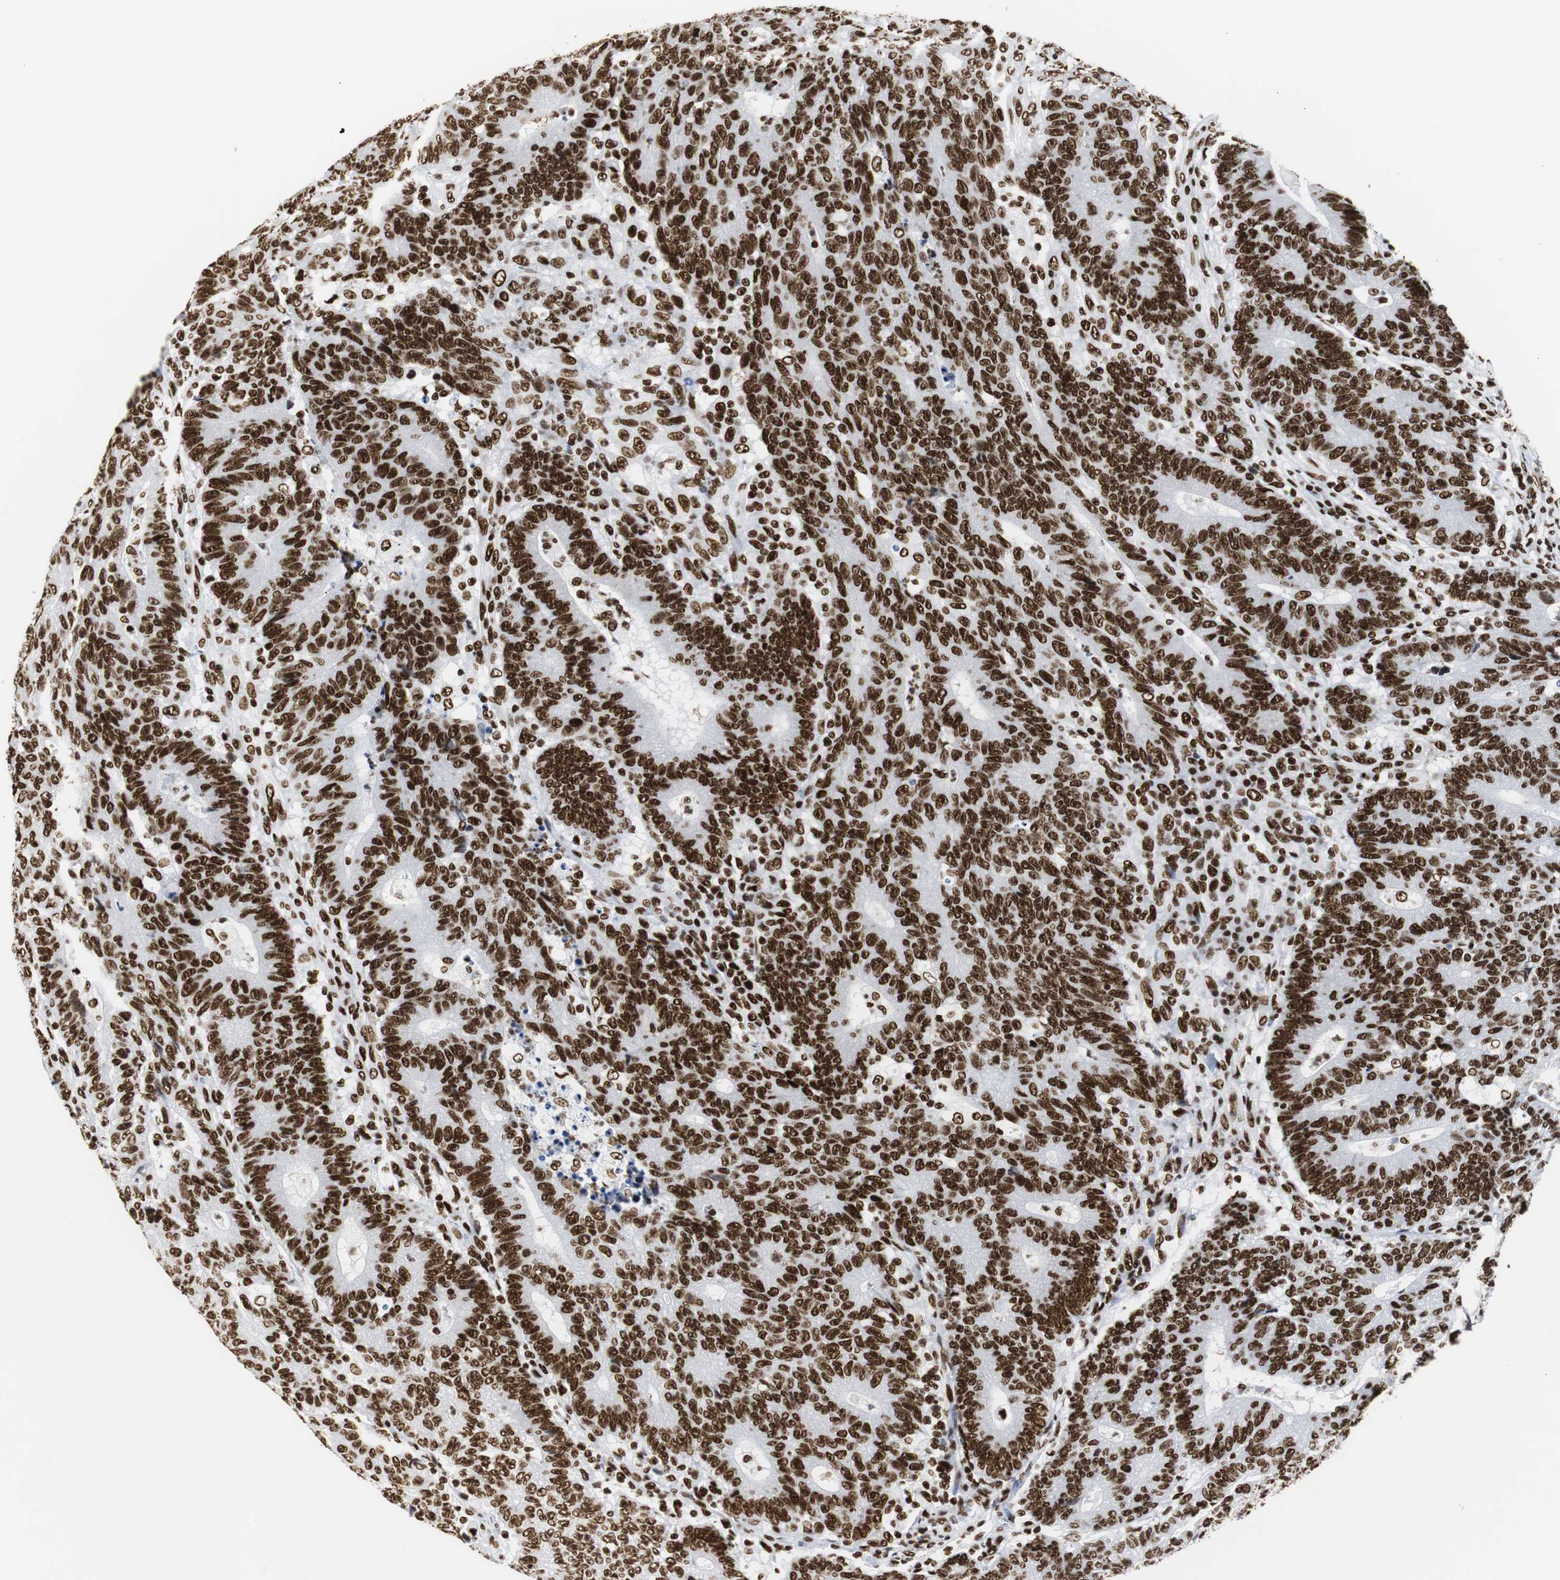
{"staining": {"intensity": "strong", "quantity": ">75%", "location": "nuclear"}, "tissue": "colorectal cancer", "cell_type": "Tumor cells", "image_type": "cancer", "snomed": [{"axis": "morphology", "description": "Normal tissue, NOS"}, {"axis": "morphology", "description": "Adenocarcinoma, NOS"}, {"axis": "topography", "description": "Colon"}], "caption": "A histopathology image showing strong nuclear expression in approximately >75% of tumor cells in colorectal adenocarcinoma, as visualized by brown immunohistochemical staining.", "gene": "HNRNPH2", "patient": {"sex": "female", "age": 75}}